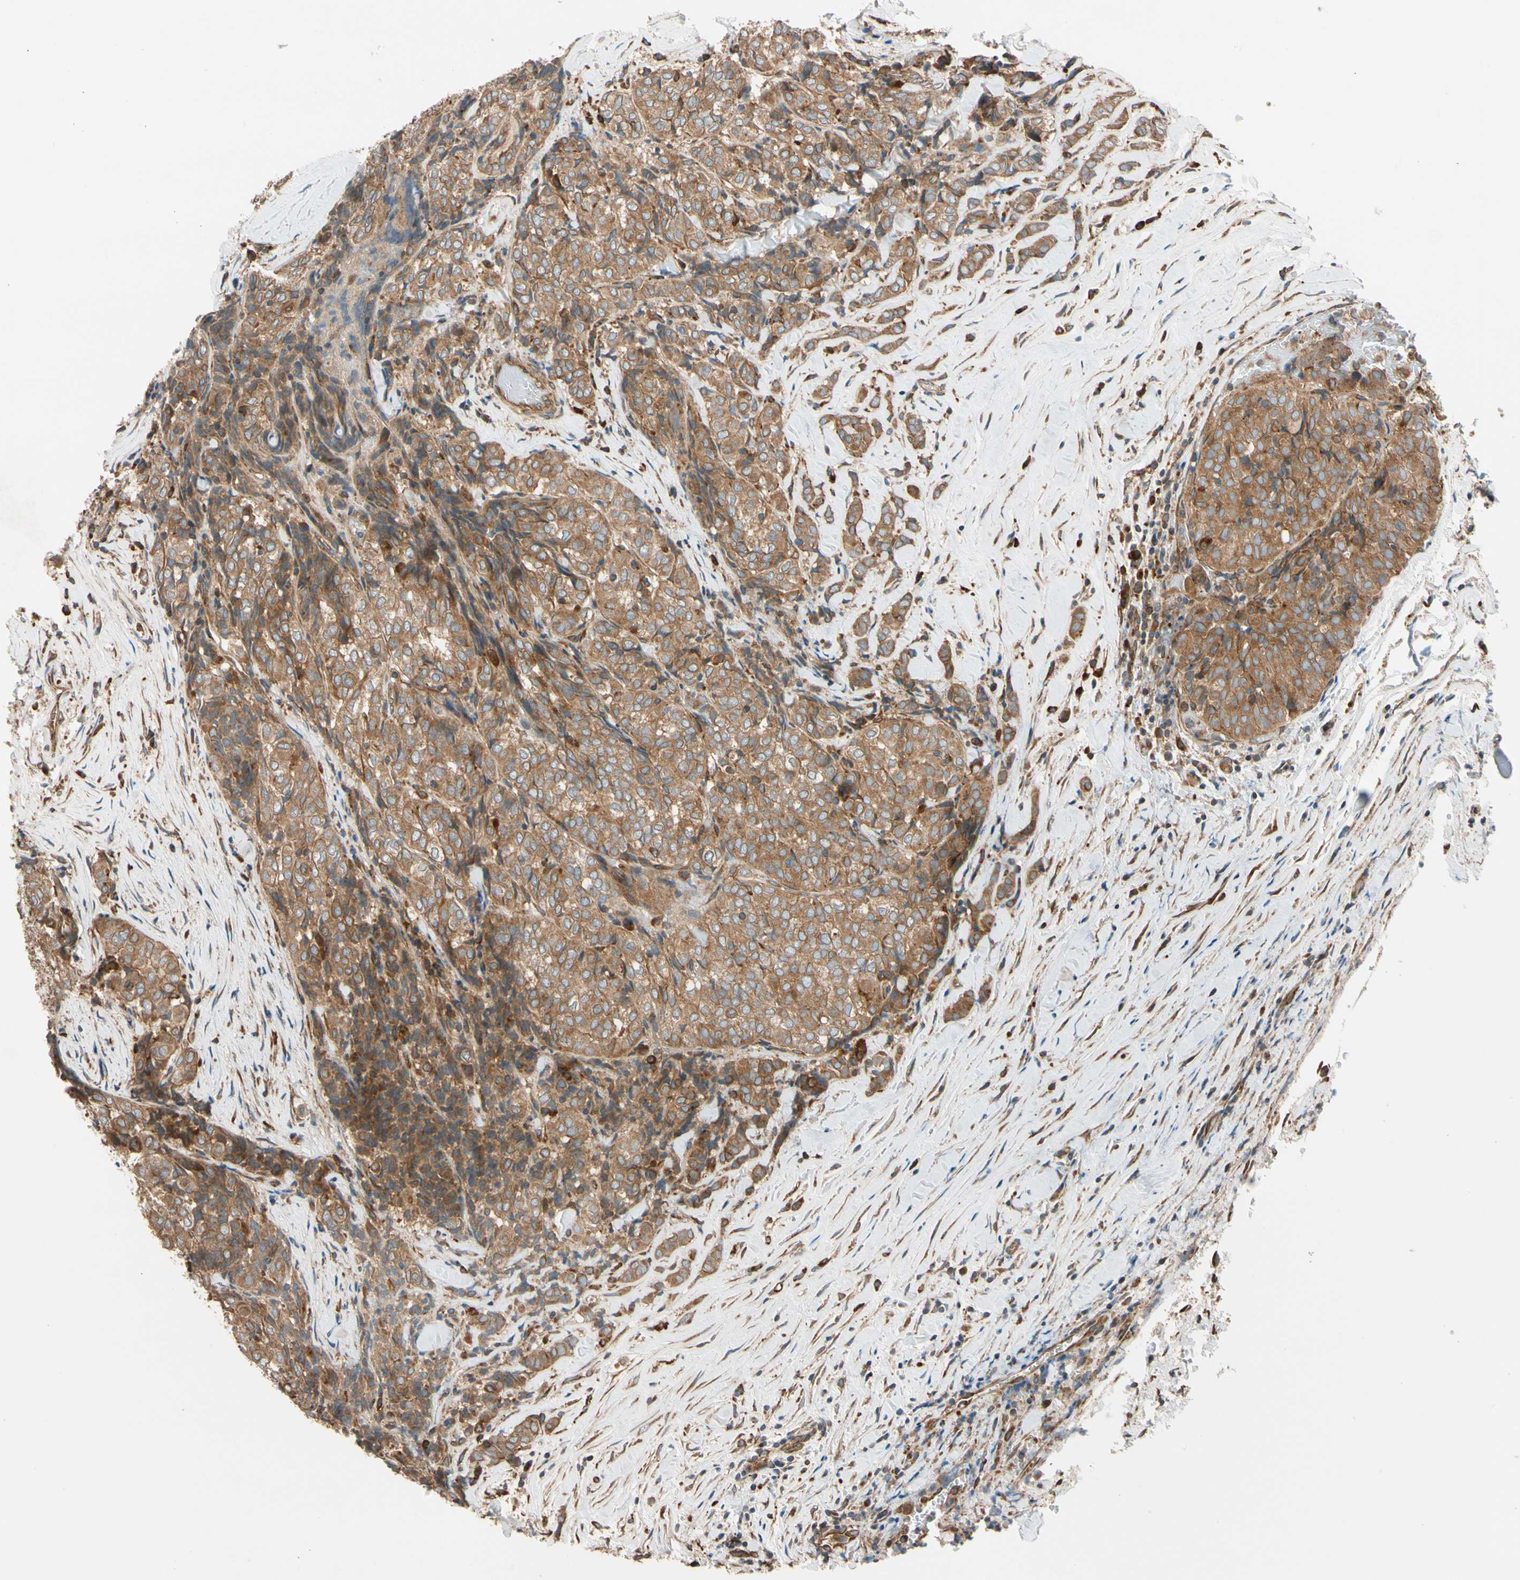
{"staining": {"intensity": "moderate", "quantity": ">75%", "location": "cytoplasmic/membranous"}, "tissue": "thyroid cancer", "cell_type": "Tumor cells", "image_type": "cancer", "snomed": [{"axis": "morphology", "description": "Normal tissue, NOS"}, {"axis": "morphology", "description": "Papillary adenocarcinoma, NOS"}, {"axis": "topography", "description": "Thyroid gland"}], "caption": "Immunohistochemical staining of human thyroid cancer reveals medium levels of moderate cytoplasmic/membranous staining in approximately >75% of tumor cells.", "gene": "PHYH", "patient": {"sex": "female", "age": 30}}